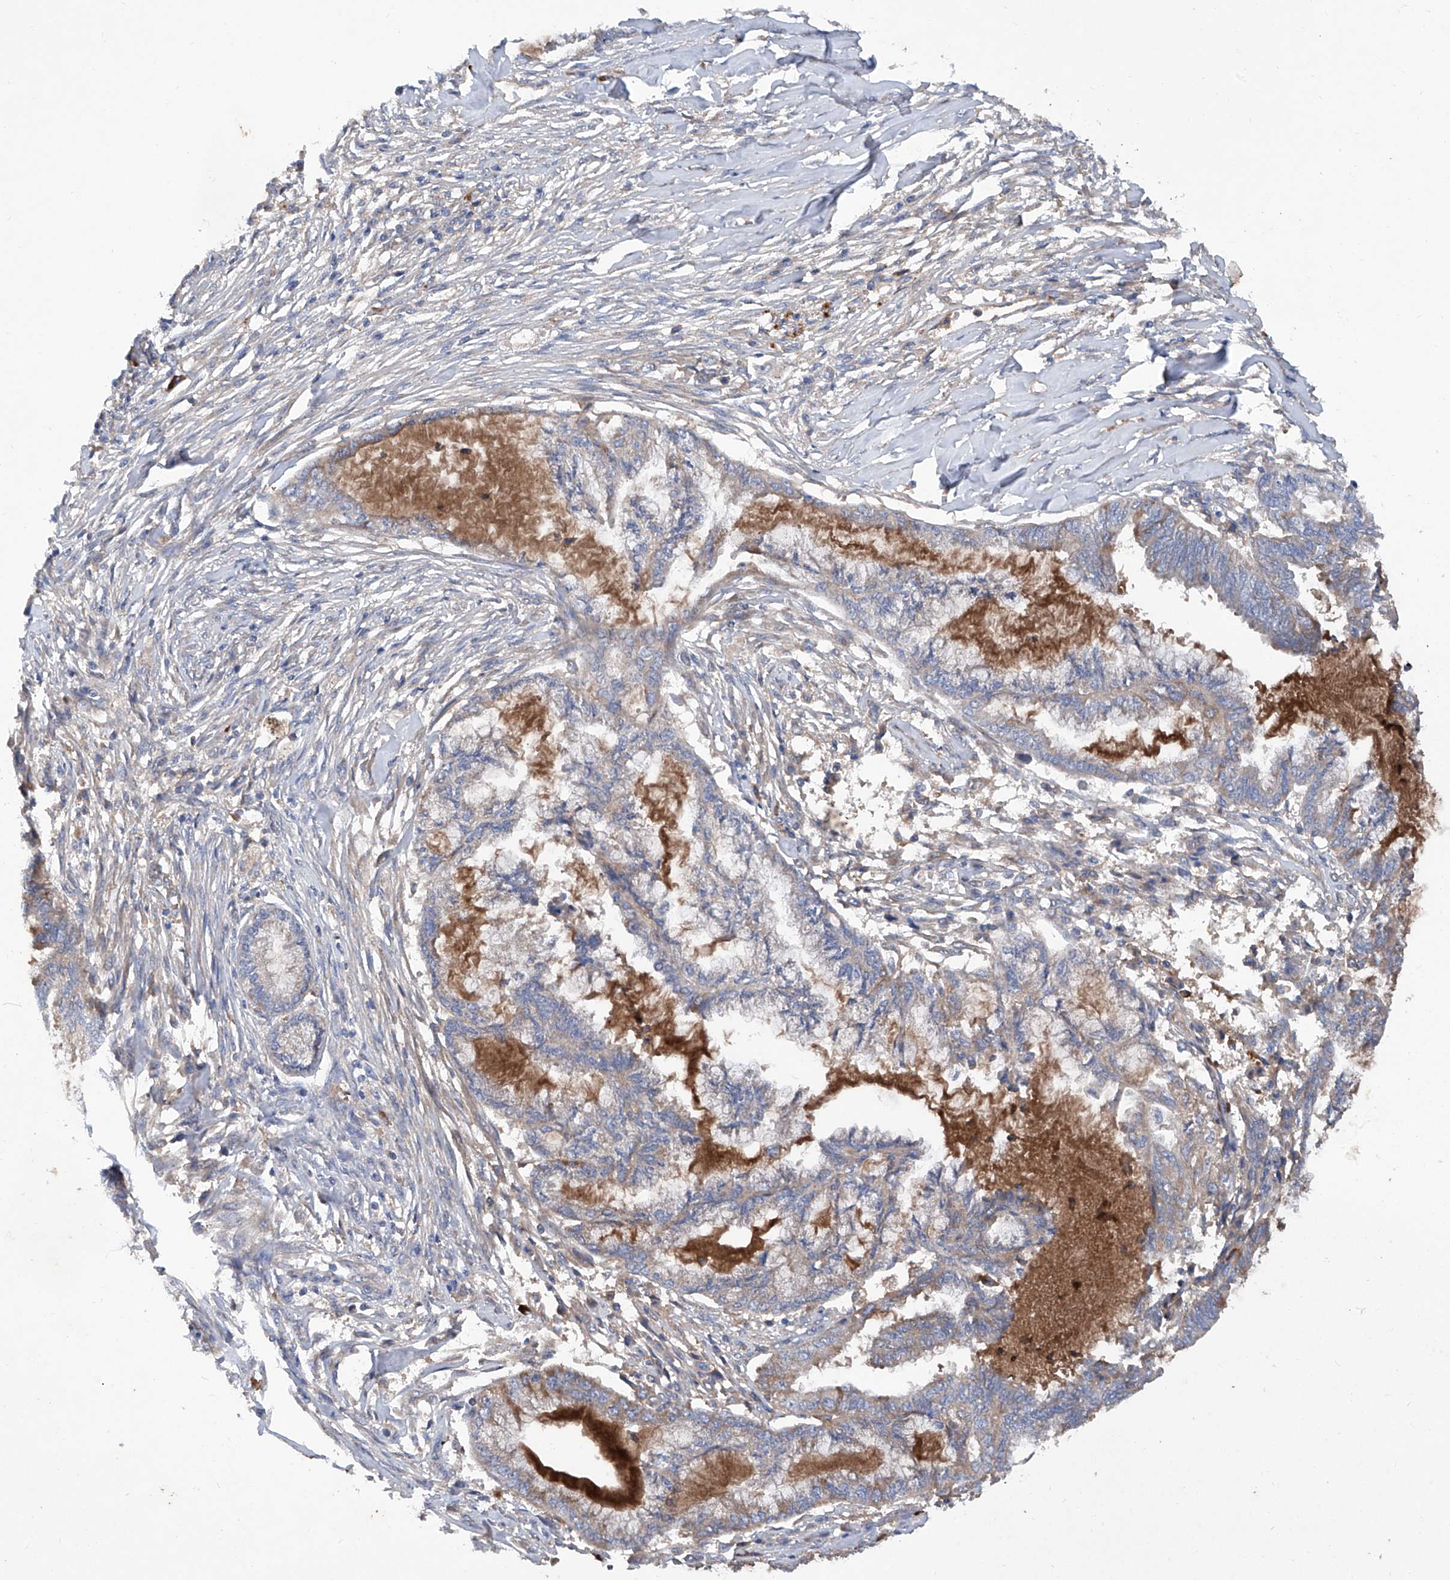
{"staining": {"intensity": "weak", "quantity": "<25%", "location": "cytoplasmic/membranous"}, "tissue": "endometrial cancer", "cell_type": "Tumor cells", "image_type": "cancer", "snomed": [{"axis": "morphology", "description": "Adenocarcinoma, NOS"}, {"axis": "topography", "description": "Endometrium"}], "caption": "An immunohistochemistry histopathology image of endometrial cancer (adenocarcinoma) is shown. There is no staining in tumor cells of endometrial cancer (adenocarcinoma).", "gene": "ASCC3", "patient": {"sex": "female", "age": 86}}